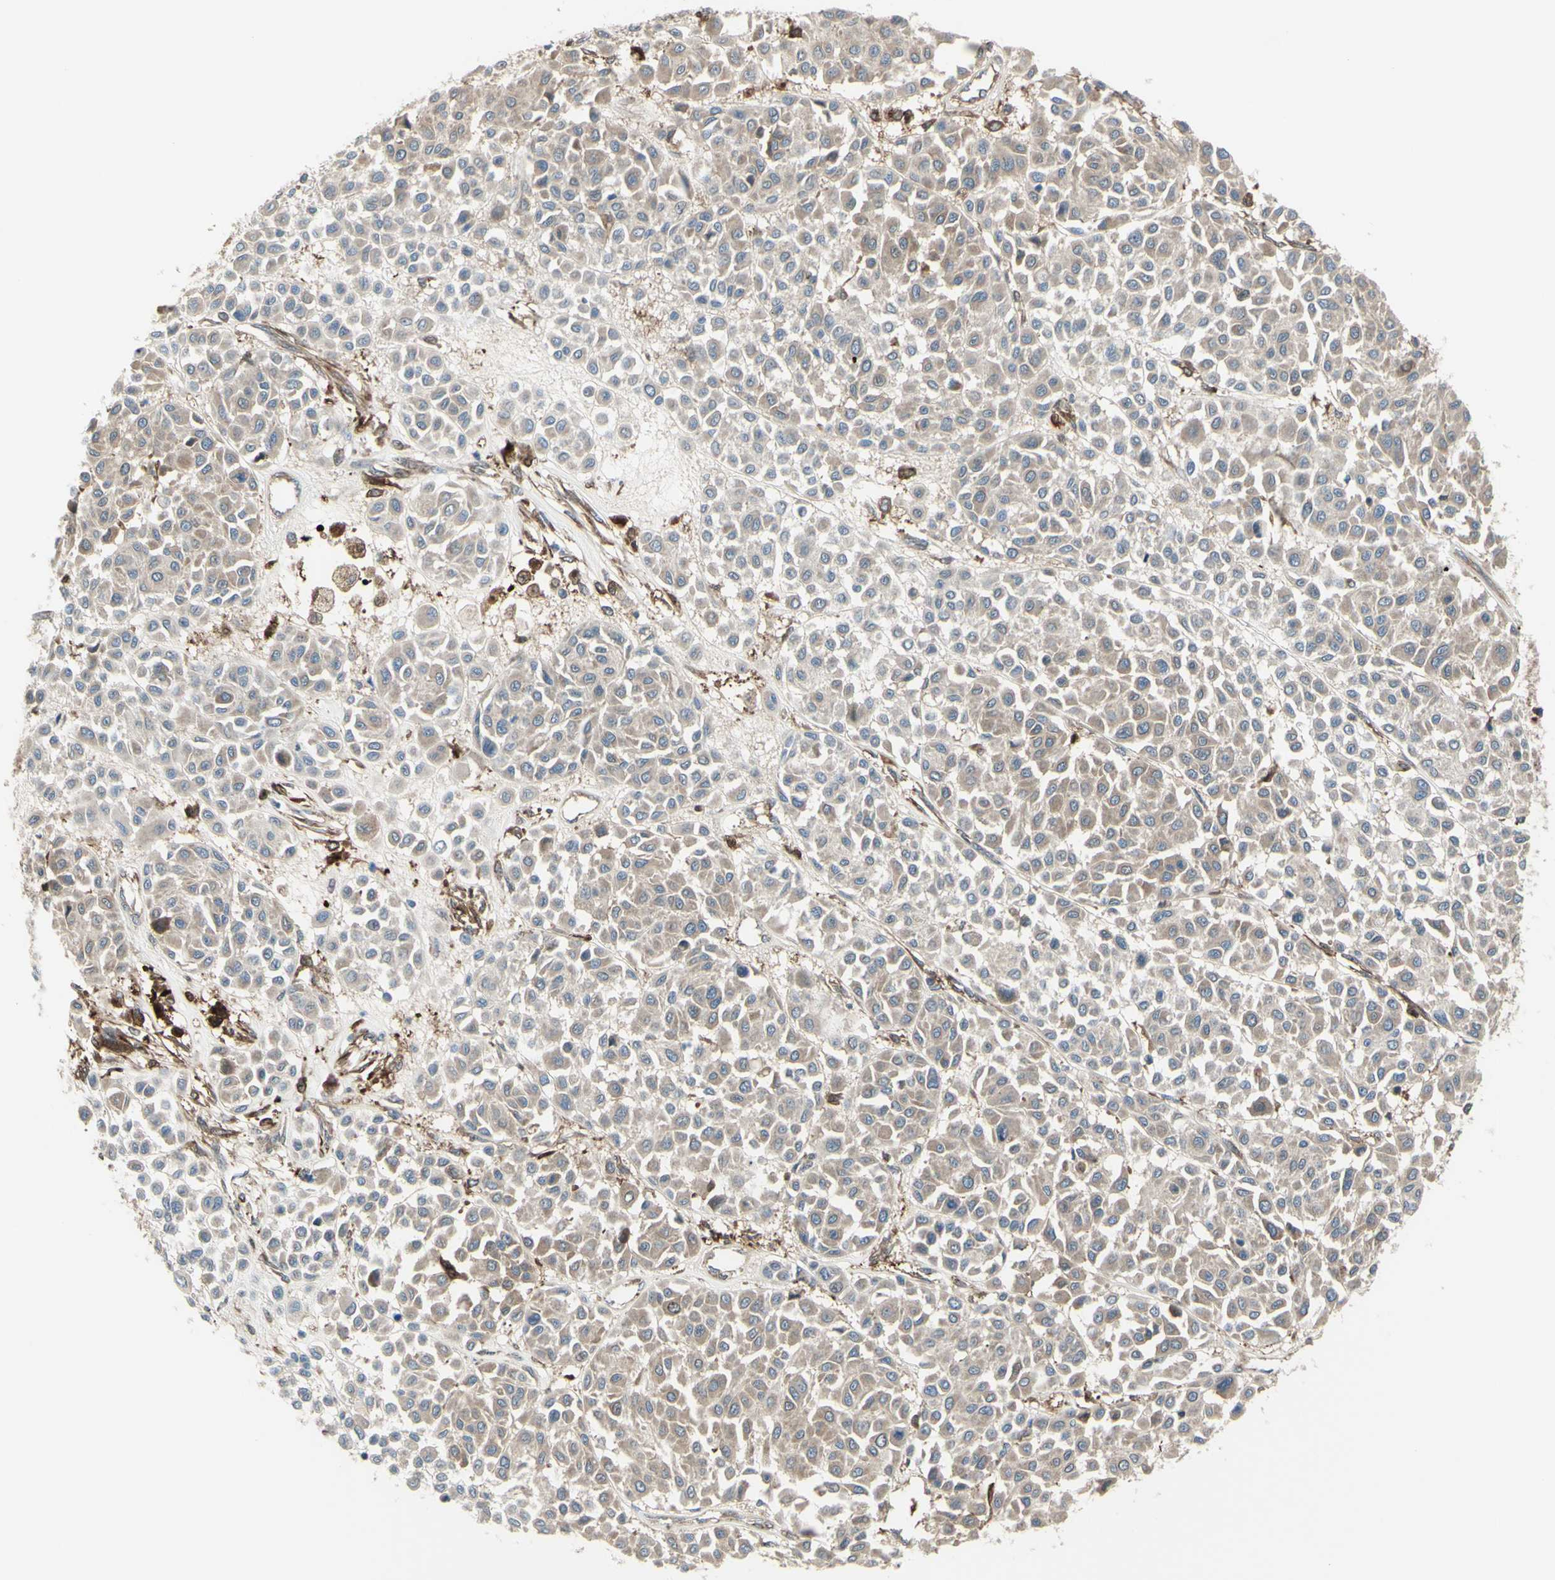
{"staining": {"intensity": "weak", "quantity": ">75%", "location": "cytoplasmic/membranous"}, "tissue": "melanoma", "cell_type": "Tumor cells", "image_type": "cancer", "snomed": [{"axis": "morphology", "description": "Malignant melanoma, Metastatic site"}, {"axis": "topography", "description": "Soft tissue"}], "caption": "Immunohistochemical staining of human malignant melanoma (metastatic site) reveals weak cytoplasmic/membranous protein staining in about >75% of tumor cells. Nuclei are stained in blue.", "gene": "IGSF9B", "patient": {"sex": "male", "age": 41}}